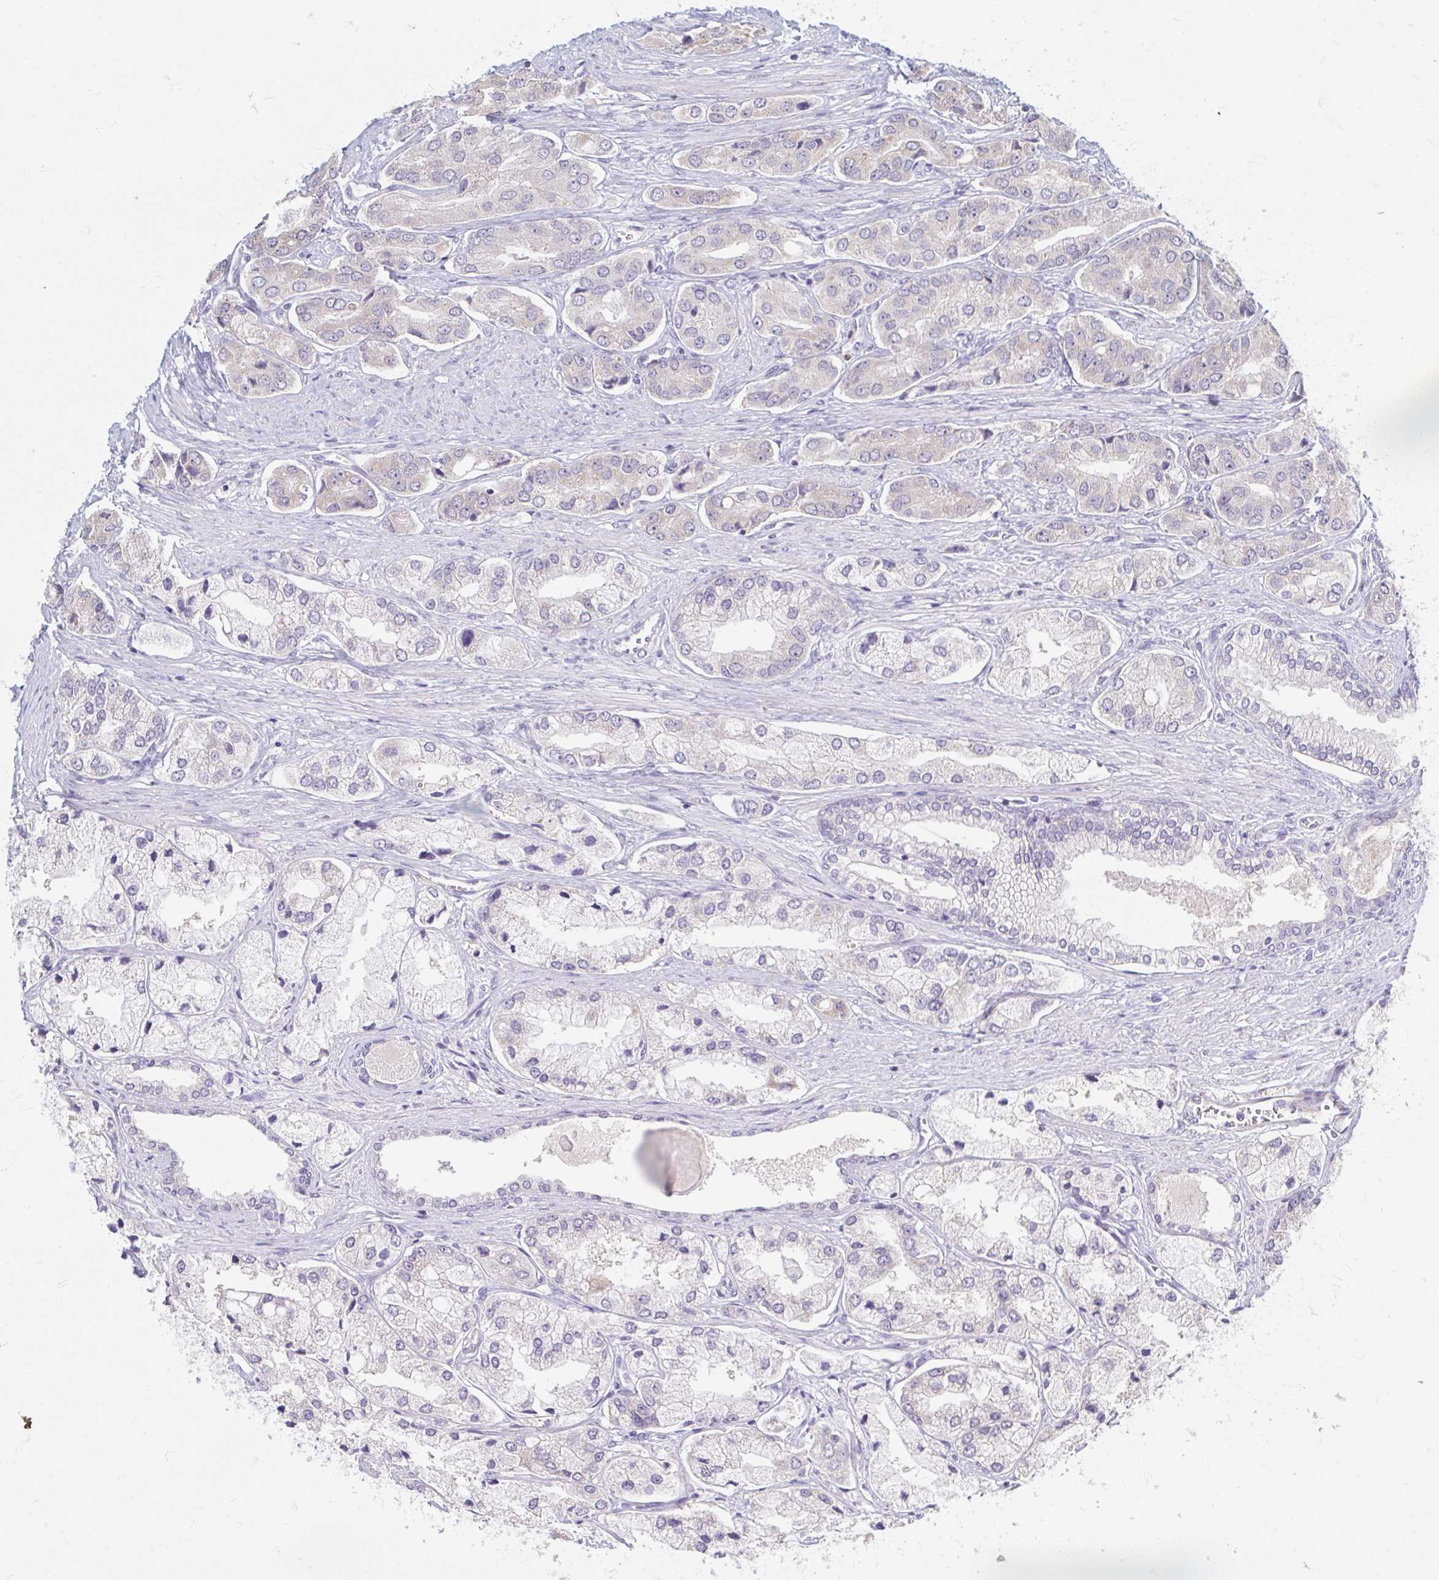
{"staining": {"intensity": "negative", "quantity": "none", "location": "none"}, "tissue": "prostate cancer", "cell_type": "Tumor cells", "image_type": "cancer", "snomed": [{"axis": "morphology", "description": "Adenocarcinoma, Low grade"}, {"axis": "topography", "description": "Prostate"}], "caption": "The IHC histopathology image has no significant expression in tumor cells of low-grade adenocarcinoma (prostate) tissue.", "gene": "ADH1A", "patient": {"sex": "male", "age": 69}}